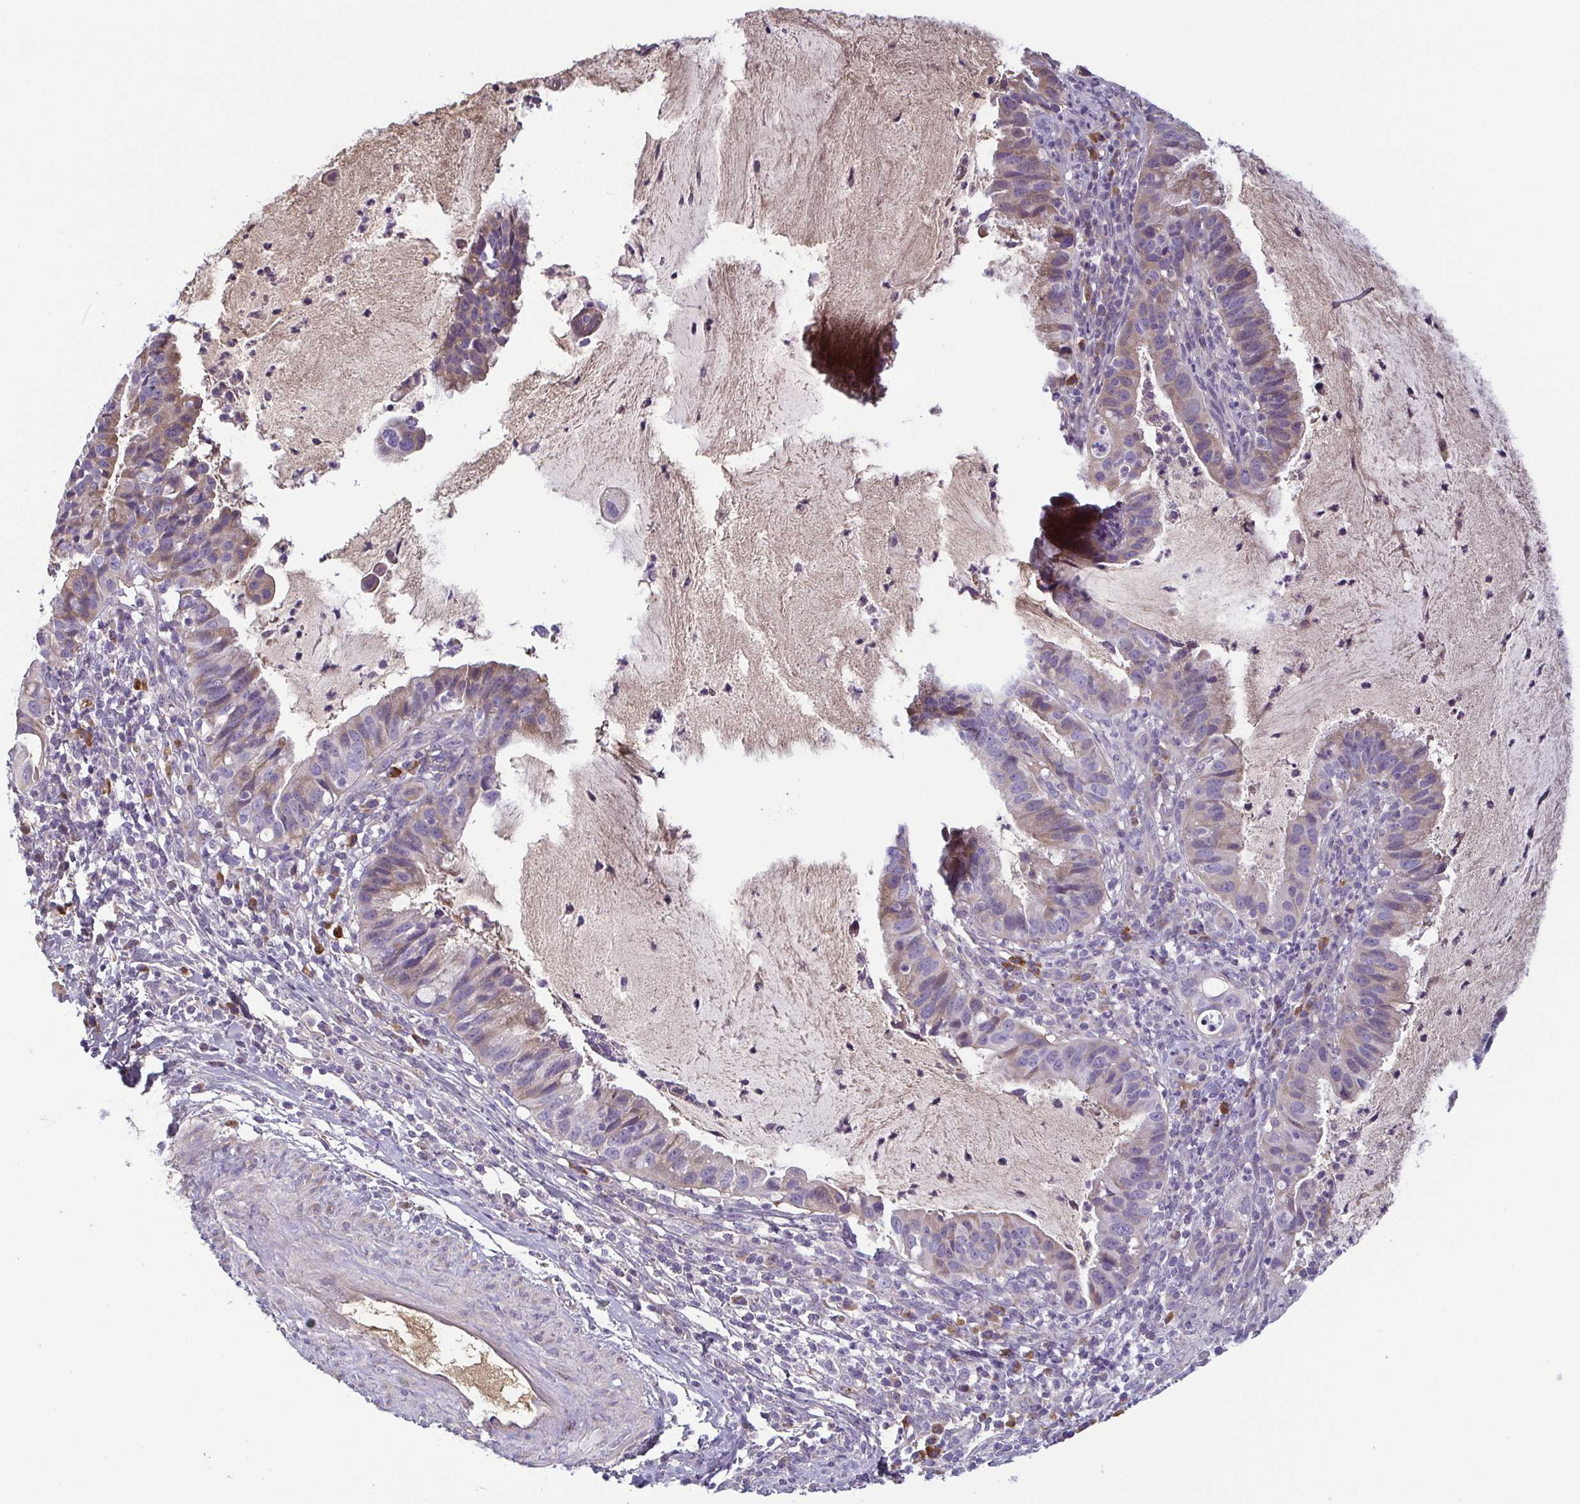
{"staining": {"intensity": "weak", "quantity": "25%-75%", "location": "cytoplasmic/membranous"}, "tissue": "cervical cancer", "cell_type": "Tumor cells", "image_type": "cancer", "snomed": [{"axis": "morphology", "description": "Adenocarcinoma, NOS"}, {"axis": "topography", "description": "Cervix"}], "caption": "Immunohistochemistry (IHC) (DAB) staining of cervical cancer (adenocarcinoma) exhibits weak cytoplasmic/membranous protein staining in approximately 25%-75% of tumor cells. Nuclei are stained in blue.", "gene": "ECM1", "patient": {"sex": "female", "age": 34}}